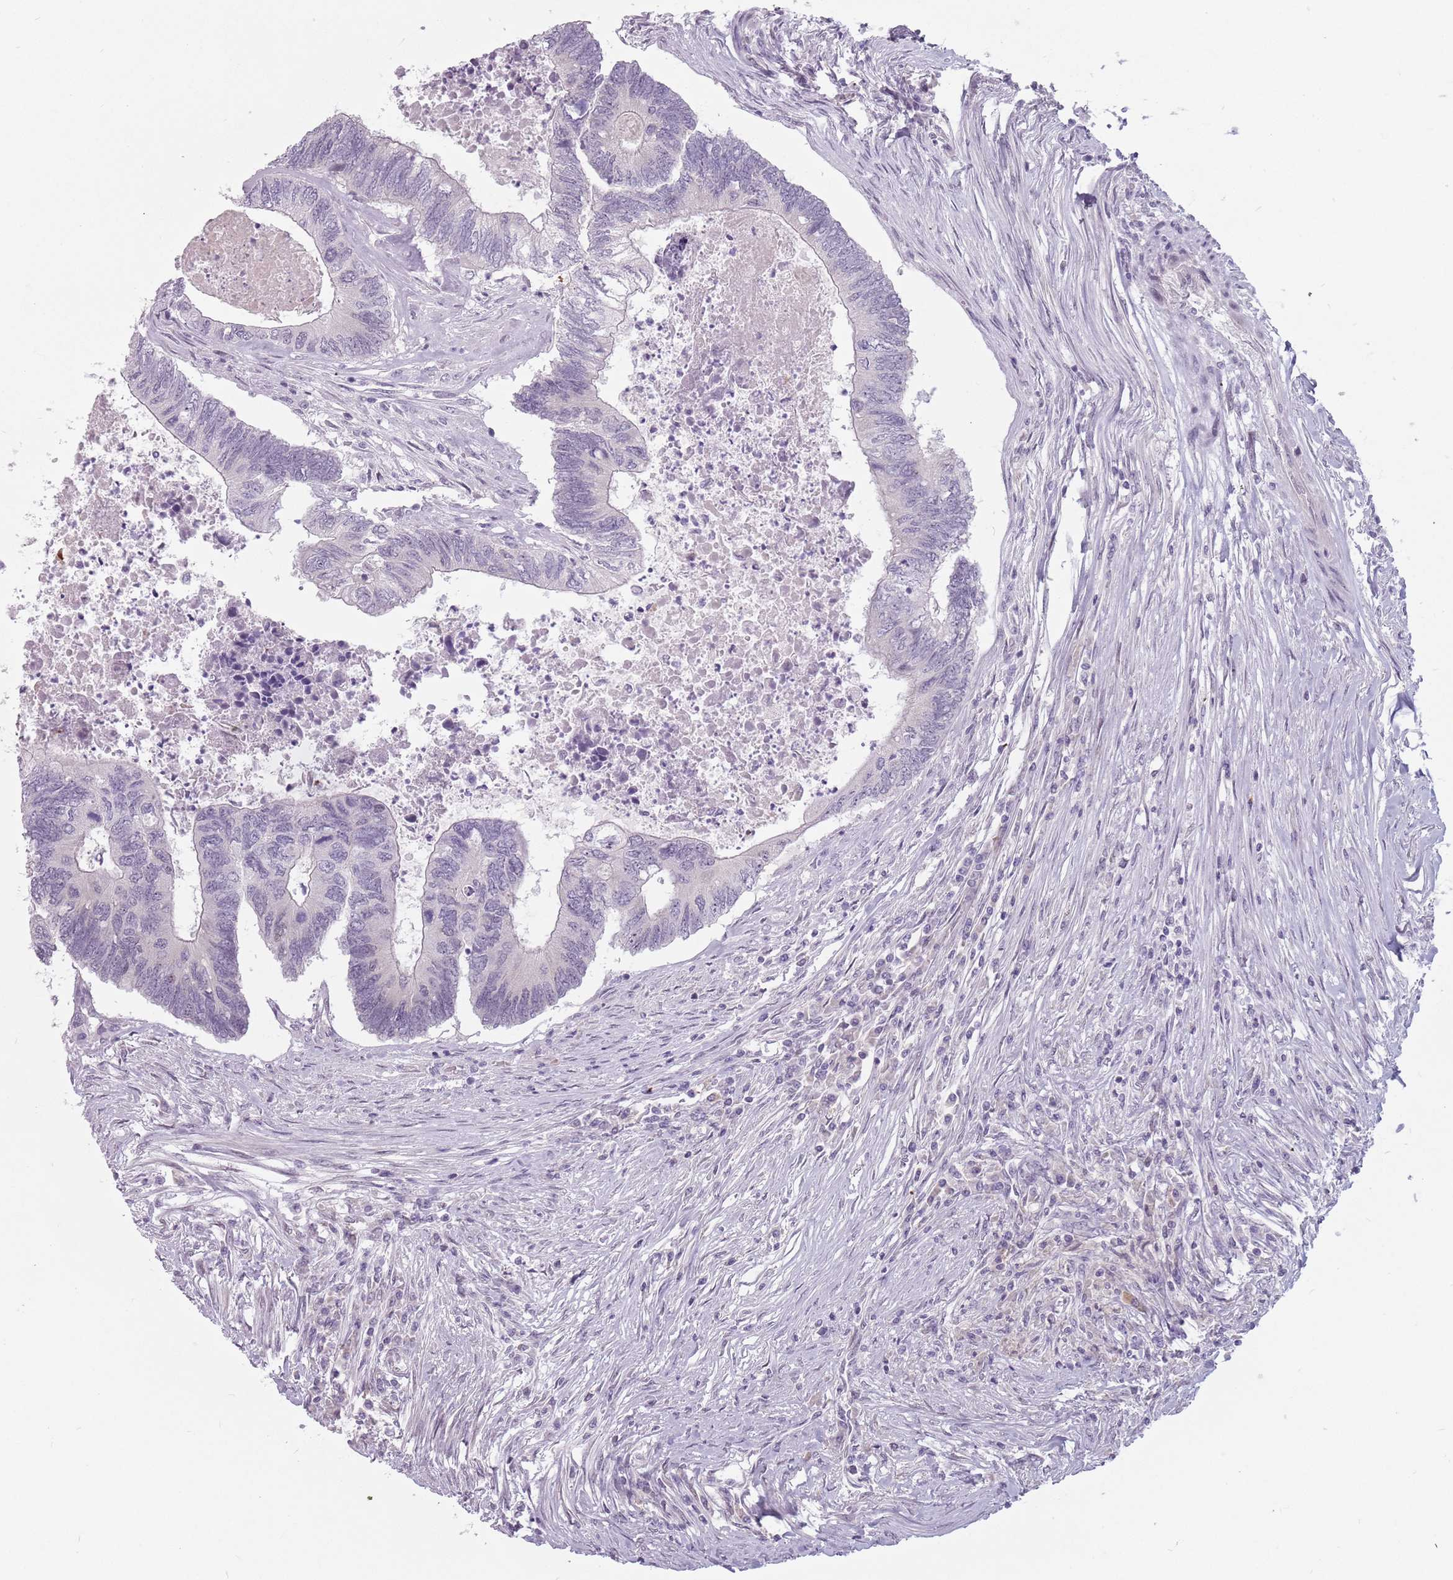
{"staining": {"intensity": "negative", "quantity": "none", "location": "none"}, "tissue": "colorectal cancer", "cell_type": "Tumor cells", "image_type": "cancer", "snomed": [{"axis": "morphology", "description": "Adenocarcinoma, NOS"}, {"axis": "topography", "description": "Colon"}], "caption": "Human colorectal cancer stained for a protein using immunohistochemistry demonstrates no staining in tumor cells.", "gene": "PTCHD1", "patient": {"sex": "female", "age": 67}}